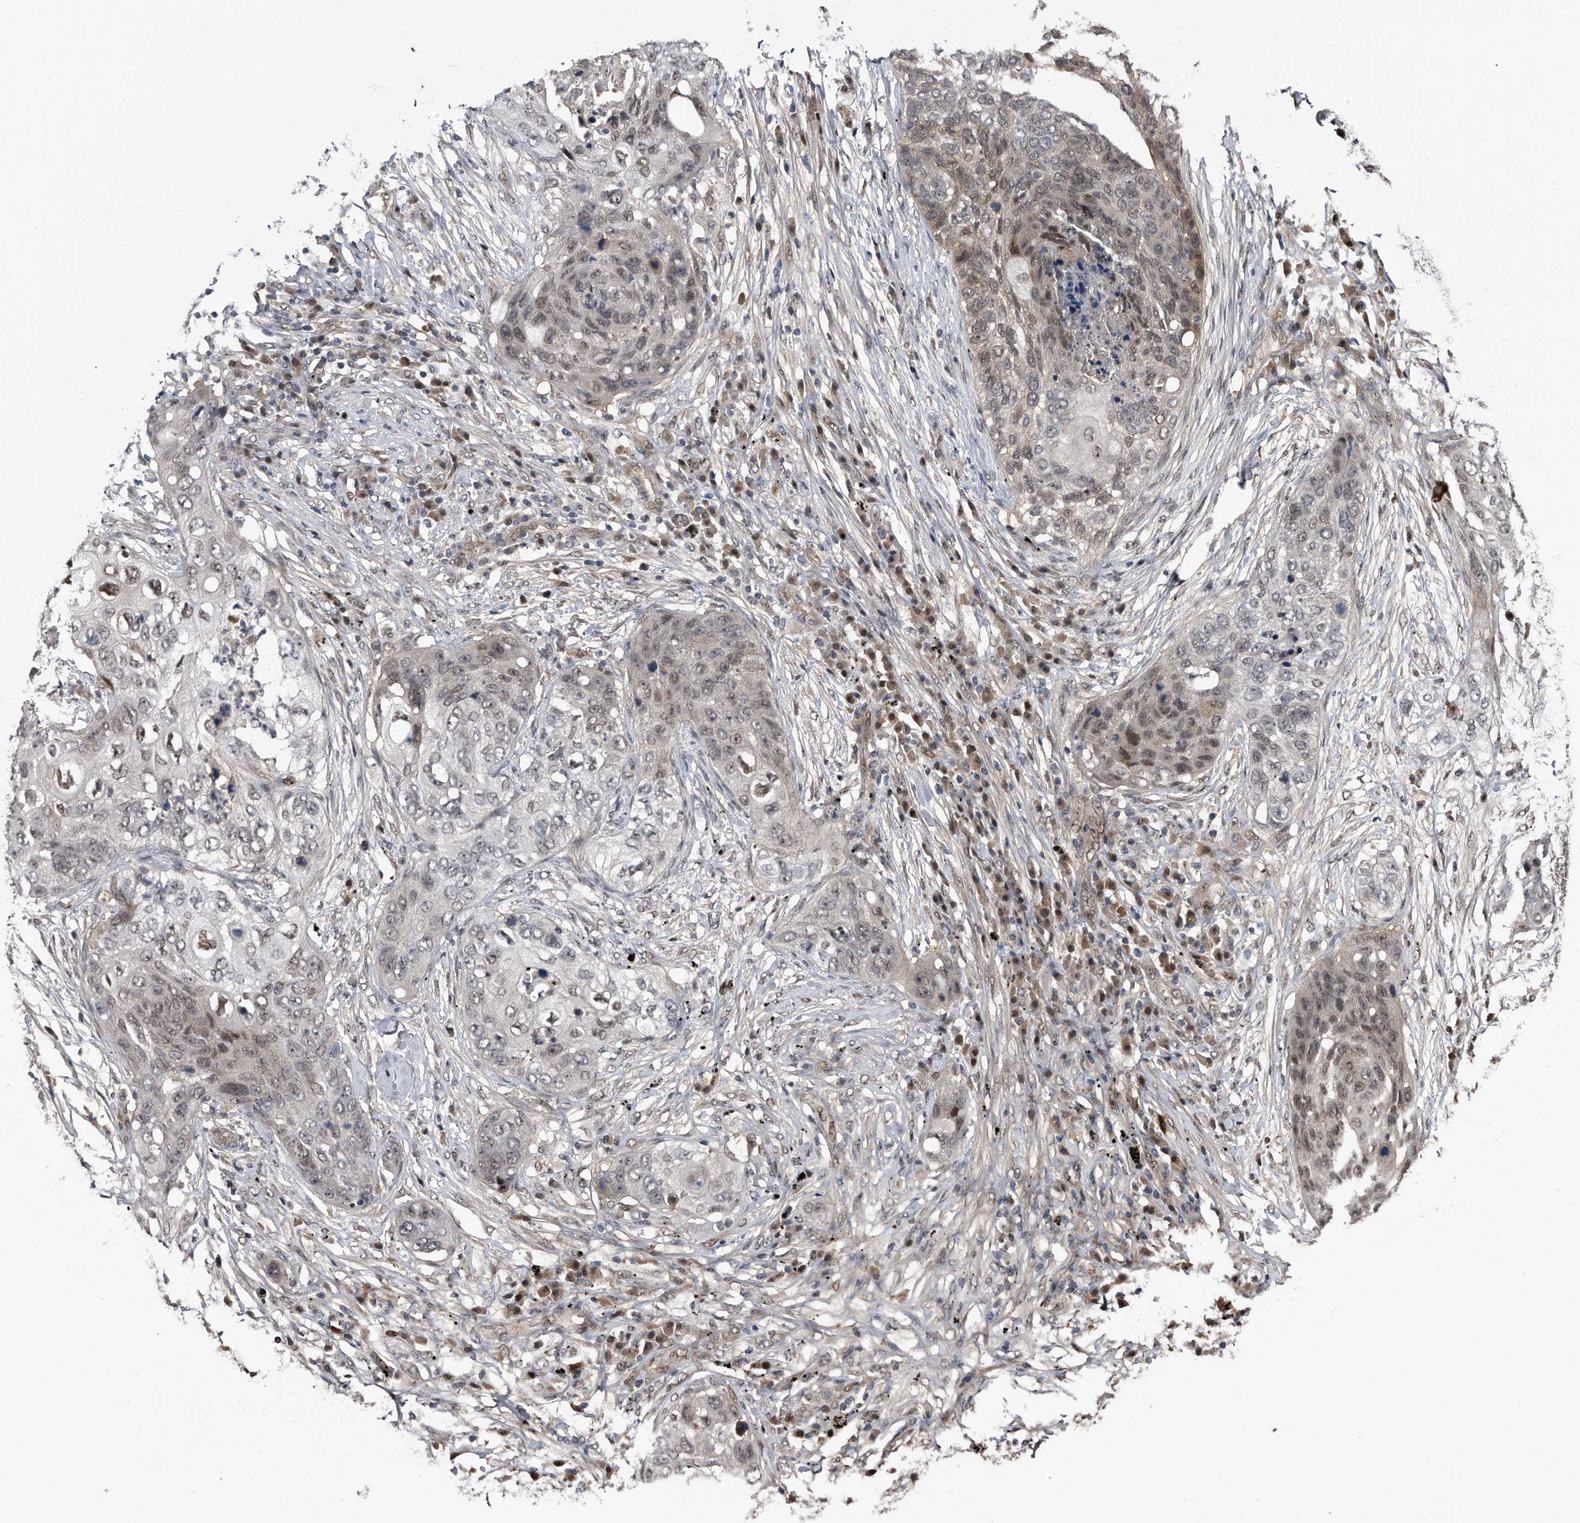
{"staining": {"intensity": "weak", "quantity": "25%-75%", "location": "nuclear"}, "tissue": "lung cancer", "cell_type": "Tumor cells", "image_type": "cancer", "snomed": [{"axis": "morphology", "description": "Squamous cell carcinoma, NOS"}, {"axis": "topography", "description": "Lung"}], "caption": "Immunohistochemistry (IHC) (DAB) staining of human lung cancer exhibits weak nuclear protein staining in about 25%-75% of tumor cells.", "gene": "RAD23B", "patient": {"sex": "female", "age": 63}}